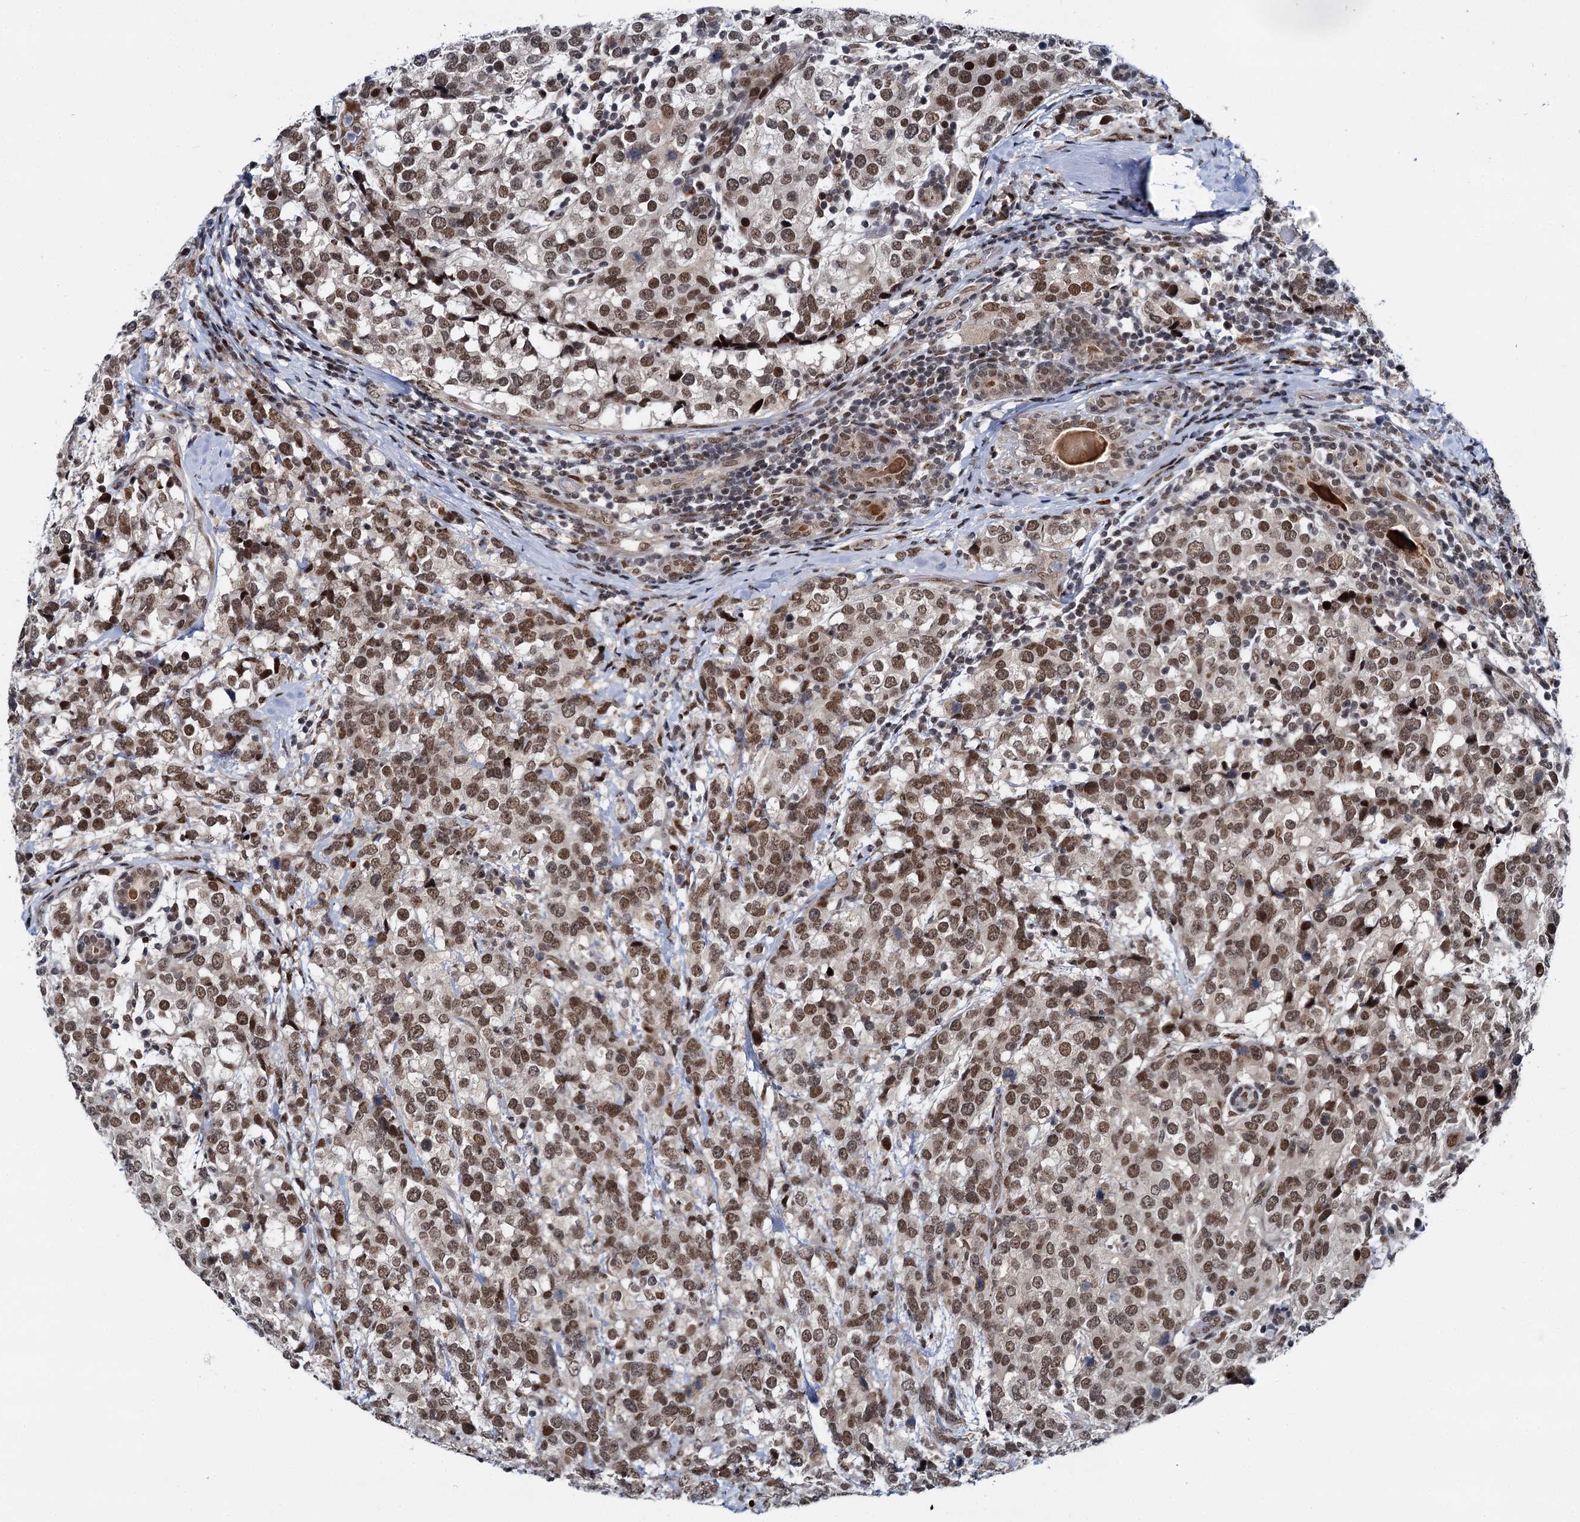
{"staining": {"intensity": "moderate", "quantity": ">75%", "location": "nuclear"}, "tissue": "breast cancer", "cell_type": "Tumor cells", "image_type": "cancer", "snomed": [{"axis": "morphology", "description": "Lobular carcinoma"}, {"axis": "topography", "description": "Breast"}], "caption": "The photomicrograph displays staining of breast cancer, revealing moderate nuclear protein staining (brown color) within tumor cells.", "gene": "RUFY2", "patient": {"sex": "female", "age": 59}}